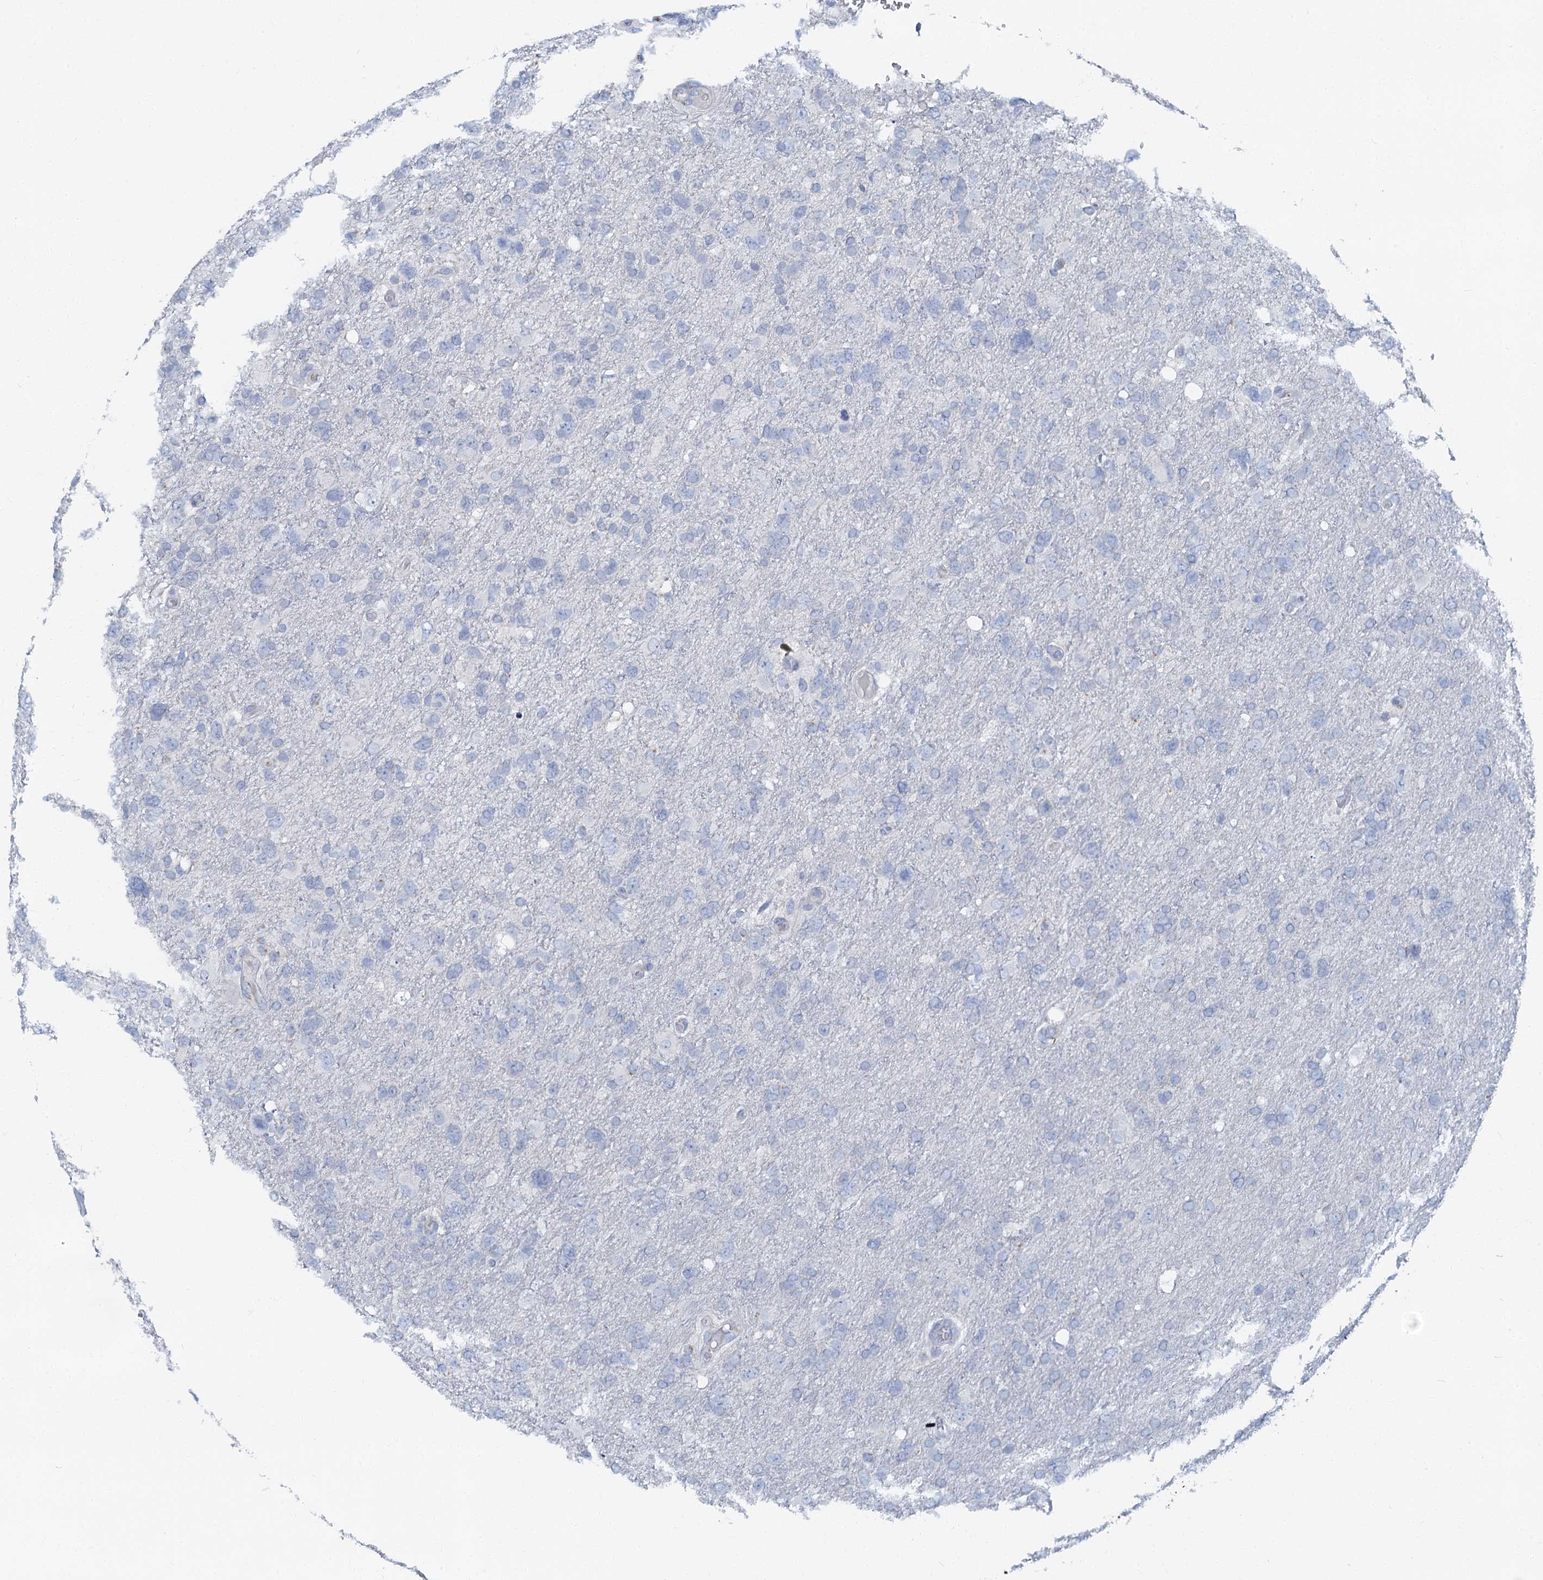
{"staining": {"intensity": "negative", "quantity": "none", "location": "none"}, "tissue": "glioma", "cell_type": "Tumor cells", "image_type": "cancer", "snomed": [{"axis": "morphology", "description": "Glioma, malignant, High grade"}, {"axis": "topography", "description": "Brain"}], "caption": "Tumor cells show no significant expression in glioma. The staining is performed using DAB brown chromogen with nuclei counter-stained in using hematoxylin.", "gene": "LYPD3", "patient": {"sex": "male", "age": 61}}